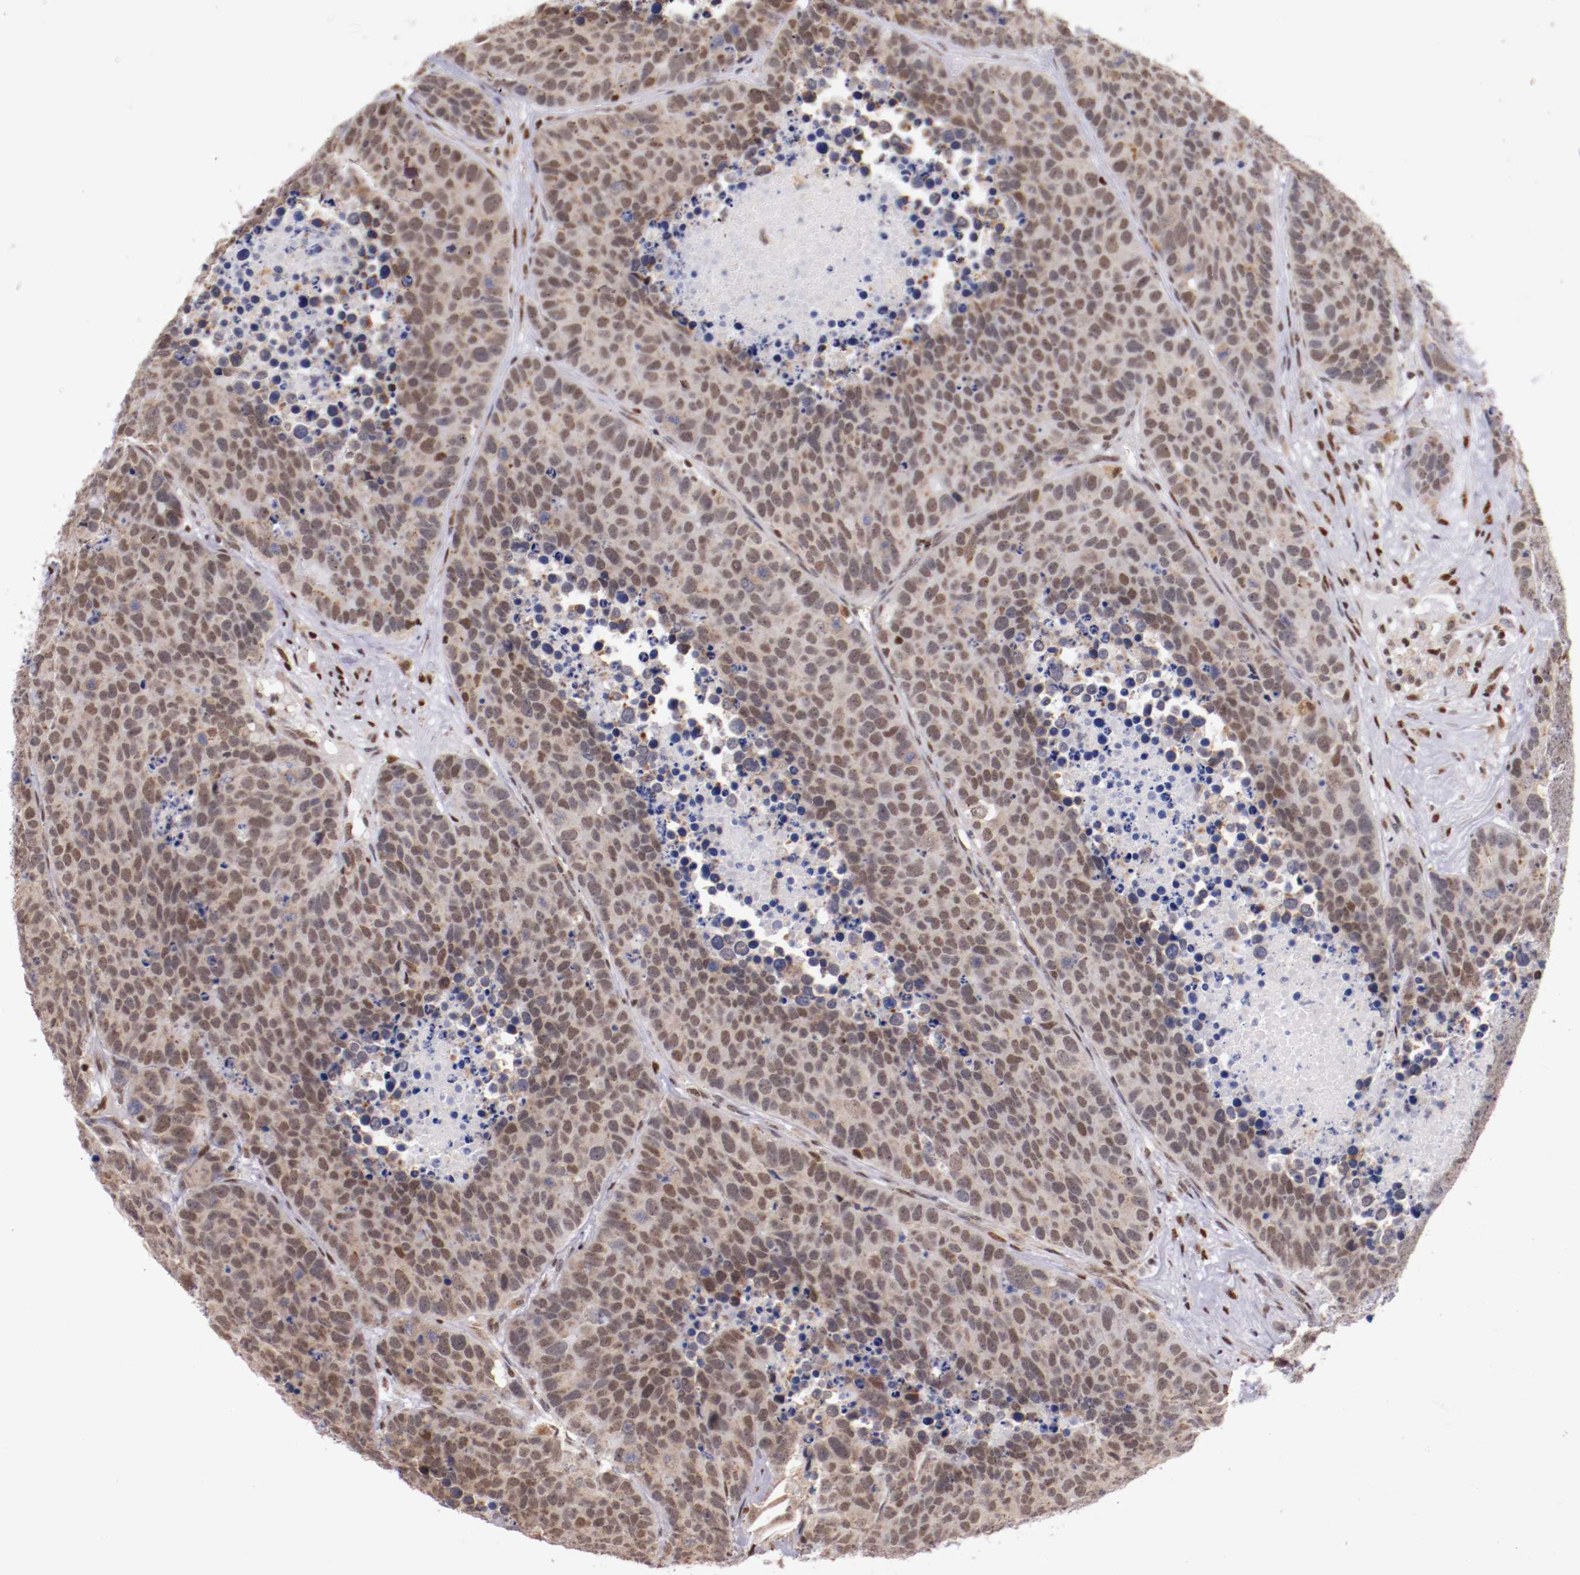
{"staining": {"intensity": "moderate", "quantity": "25%-75%", "location": "nuclear"}, "tissue": "carcinoid", "cell_type": "Tumor cells", "image_type": "cancer", "snomed": [{"axis": "morphology", "description": "Carcinoid, malignant, NOS"}, {"axis": "topography", "description": "Lung"}], "caption": "Human carcinoid stained with a brown dye shows moderate nuclear positive expression in about 25%-75% of tumor cells.", "gene": "SRF", "patient": {"sex": "male", "age": 60}}